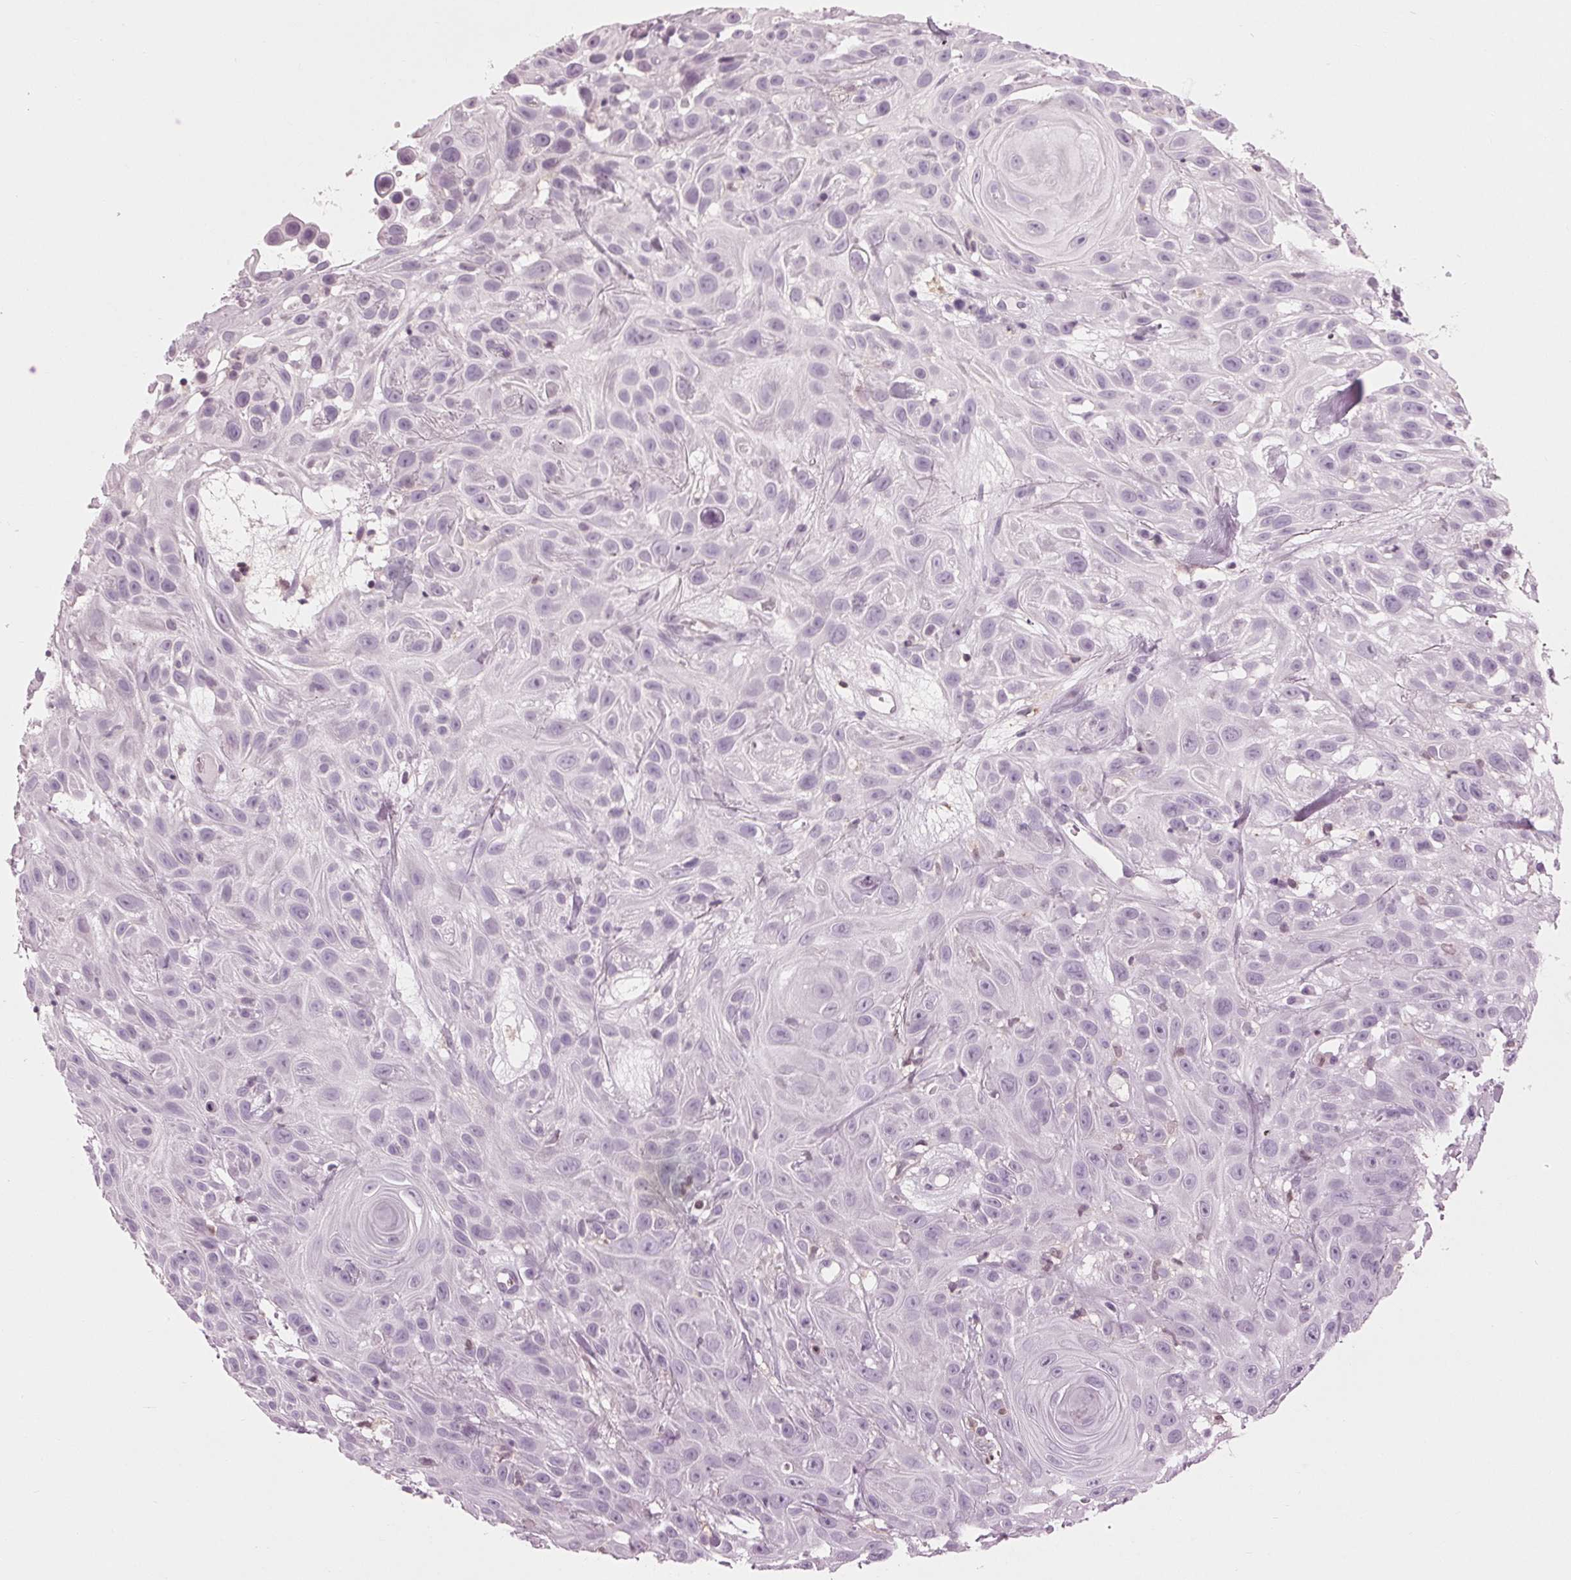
{"staining": {"intensity": "negative", "quantity": "none", "location": "none"}, "tissue": "skin cancer", "cell_type": "Tumor cells", "image_type": "cancer", "snomed": [{"axis": "morphology", "description": "Squamous cell carcinoma, NOS"}, {"axis": "topography", "description": "Skin"}], "caption": "DAB immunohistochemical staining of skin cancer (squamous cell carcinoma) reveals no significant staining in tumor cells.", "gene": "BTLA", "patient": {"sex": "male", "age": 82}}